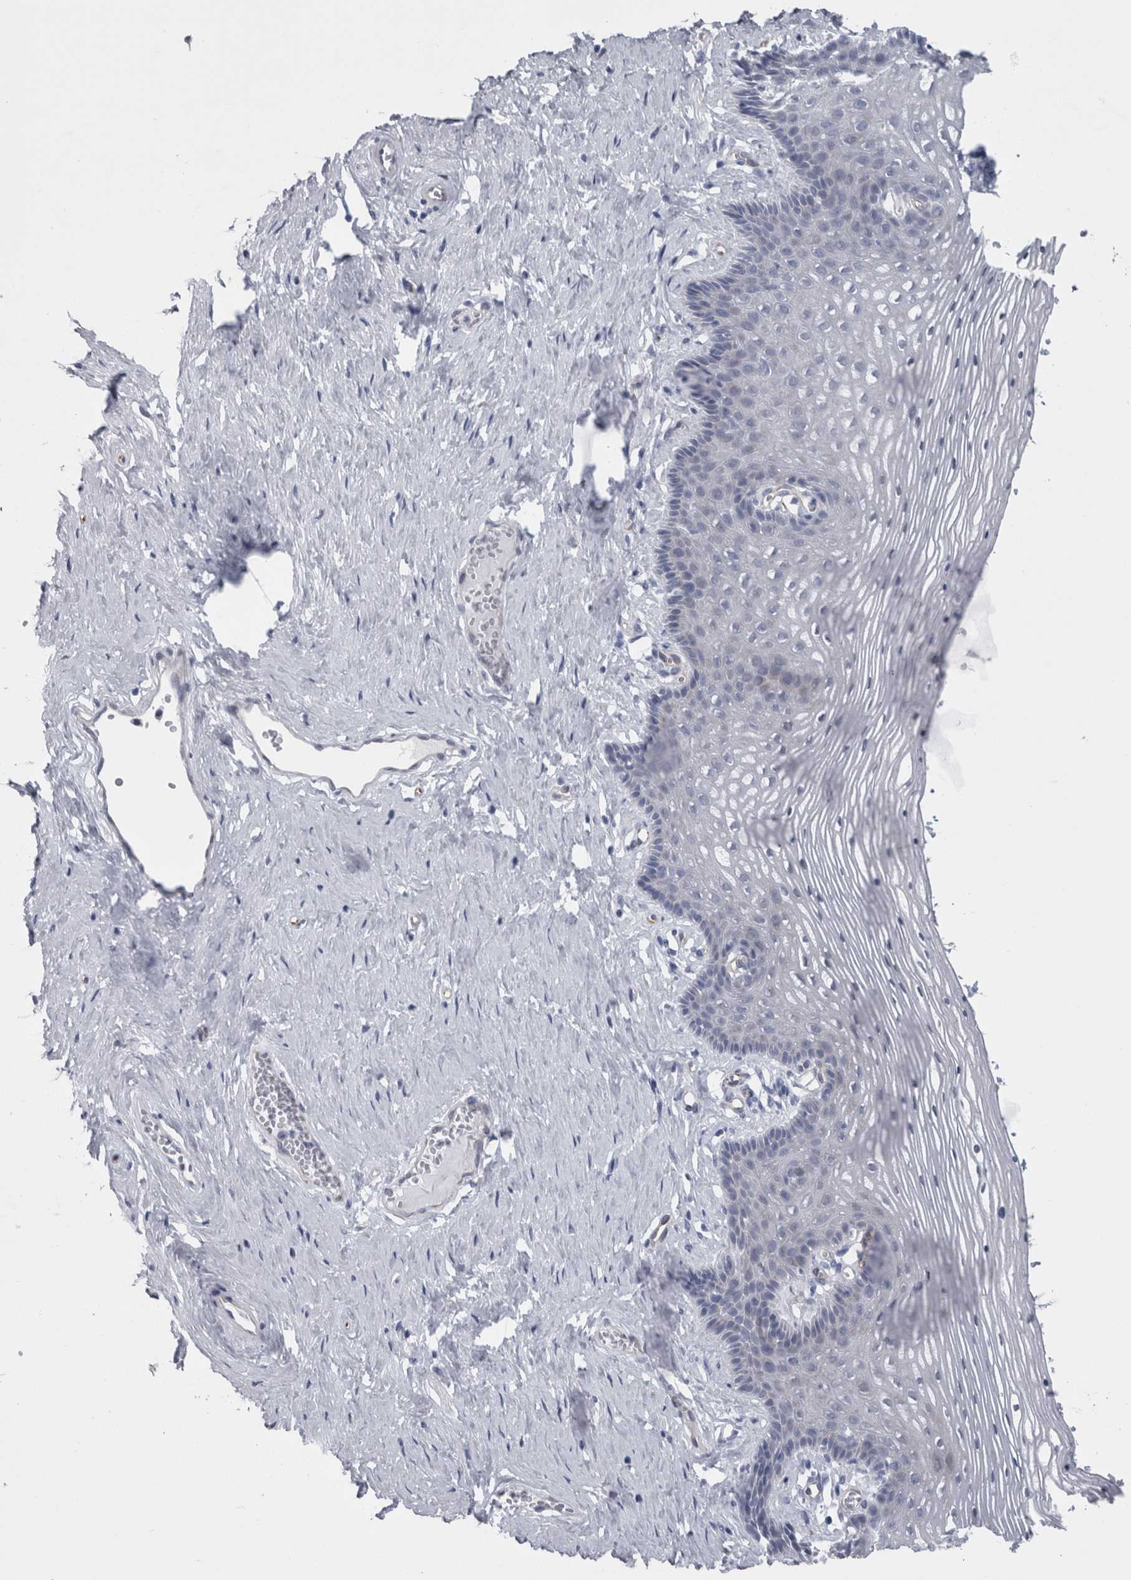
{"staining": {"intensity": "negative", "quantity": "none", "location": "none"}, "tissue": "vagina", "cell_type": "Squamous epithelial cells", "image_type": "normal", "snomed": [{"axis": "morphology", "description": "Normal tissue, NOS"}, {"axis": "topography", "description": "Vagina"}], "caption": "The histopathology image demonstrates no staining of squamous epithelial cells in normal vagina. (DAB (3,3'-diaminobenzidine) immunohistochemistry with hematoxylin counter stain).", "gene": "VWDE", "patient": {"sex": "female", "age": 32}}